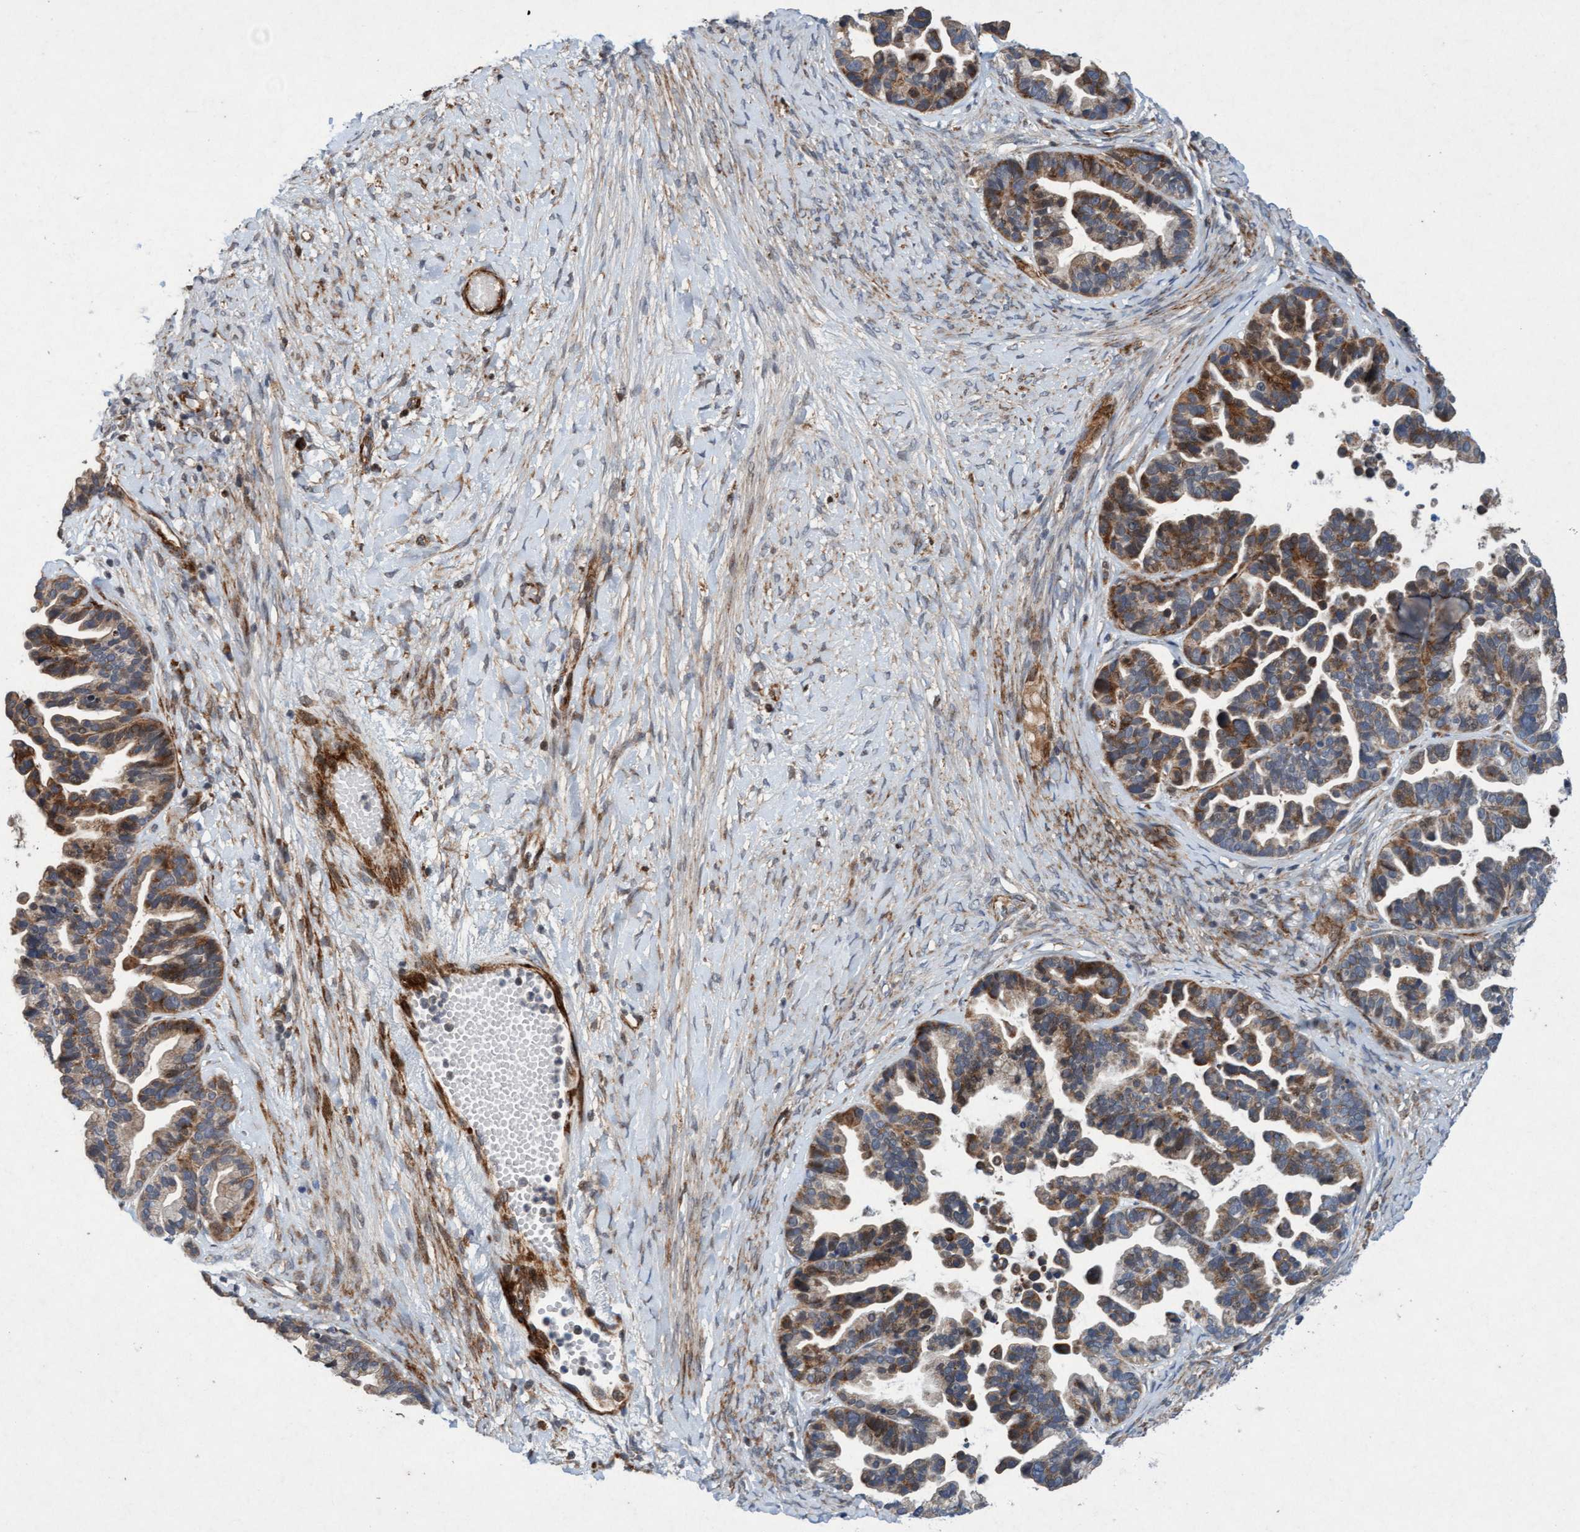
{"staining": {"intensity": "moderate", "quantity": ">75%", "location": "cytoplasmic/membranous"}, "tissue": "ovarian cancer", "cell_type": "Tumor cells", "image_type": "cancer", "snomed": [{"axis": "morphology", "description": "Cystadenocarcinoma, serous, NOS"}, {"axis": "topography", "description": "Ovary"}], "caption": "A micrograph showing moderate cytoplasmic/membranous staining in approximately >75% of tumor cells in ovarian serous cystadenocarcinoma, as visualized by brown immunohistochemical staining.", "gene": "TMEM70", "patient": {"sex": "female", "age": 56}}